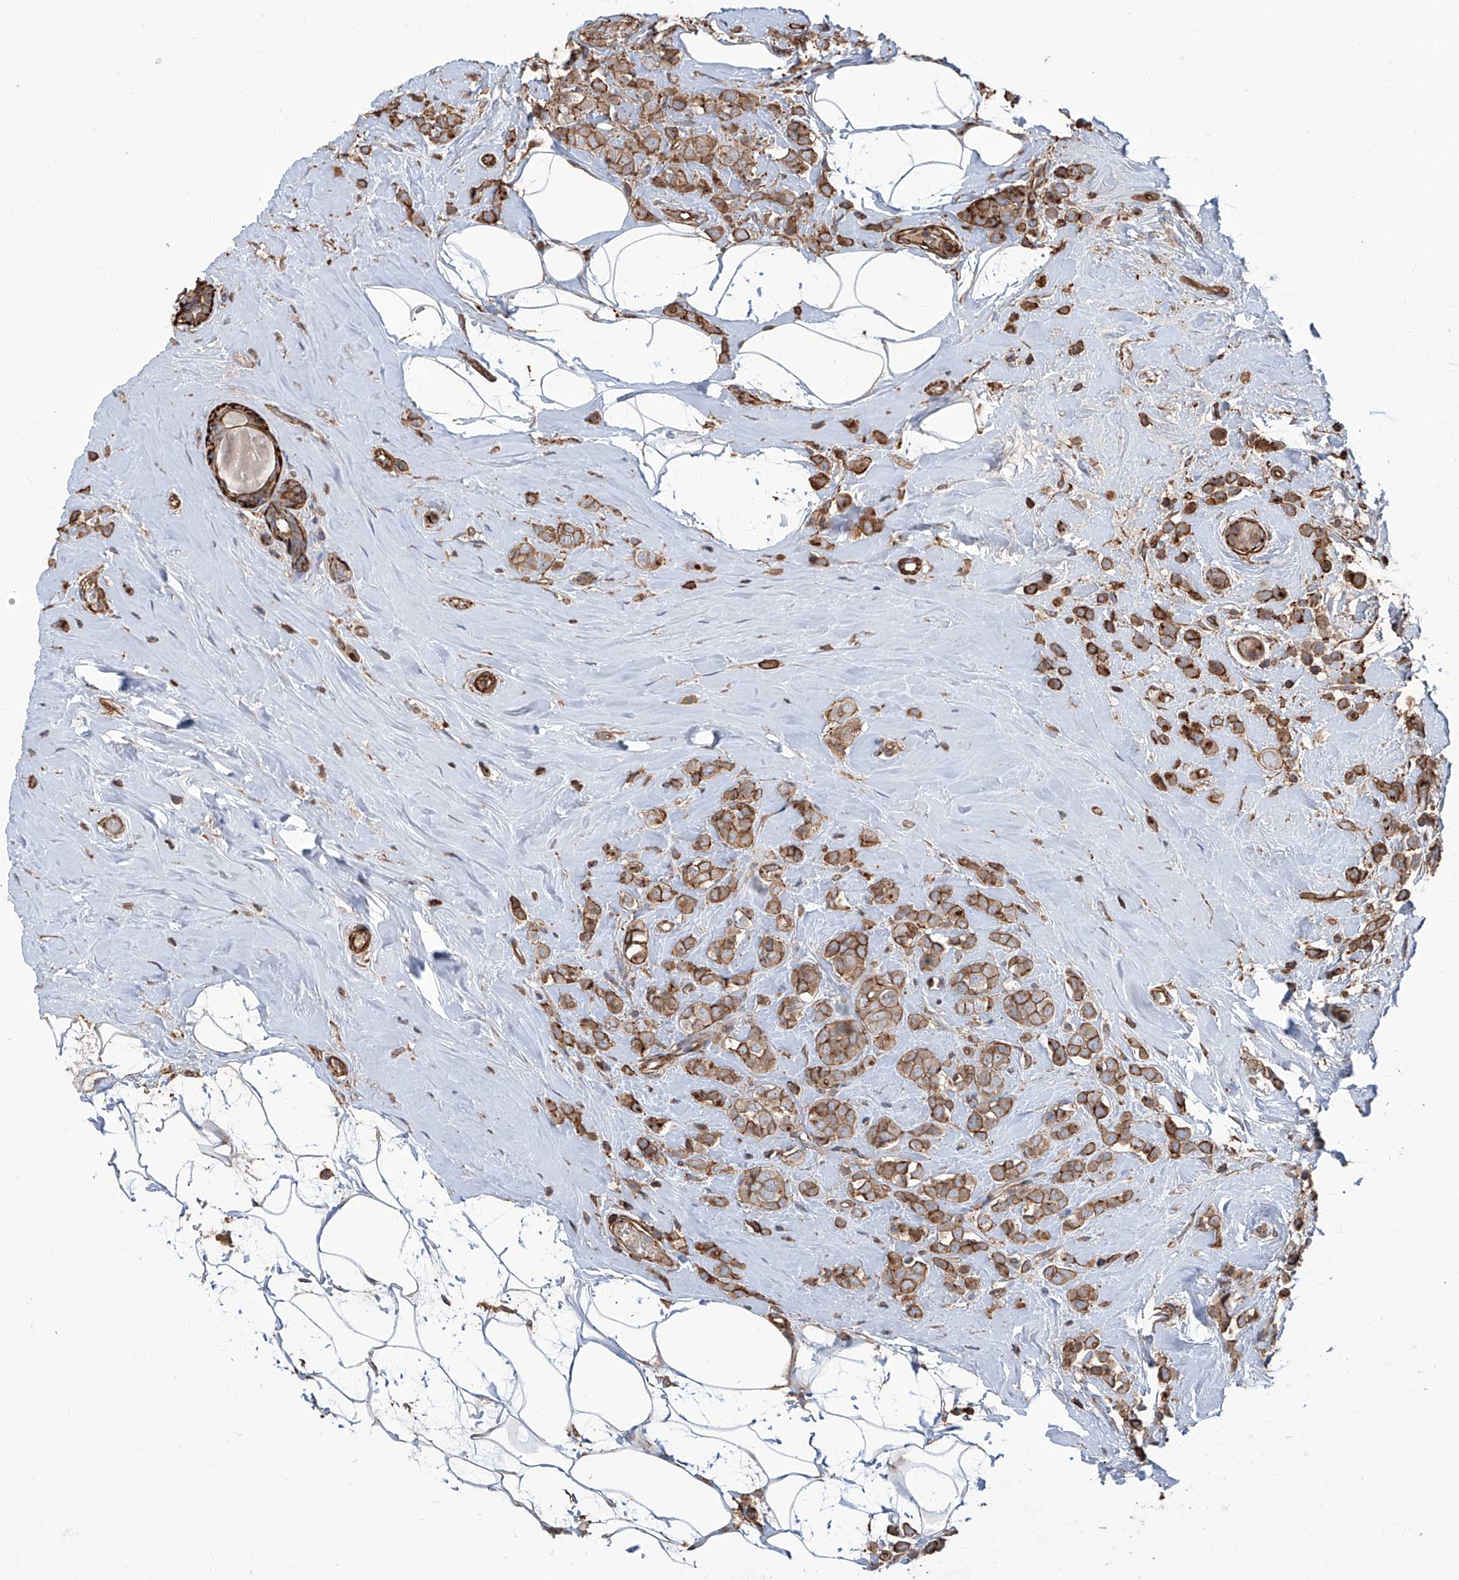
{"staining": {"intensity": "moderate", "quantity": ">75%", "location": "cytoplasmic/membranous"}, "tissue": "breast cancer", "cell_type": "Tumor cells", "image_type": "cancer", "snomed": [{"axis": "morphology", "description": "Lobular carcinoma"}, {"axis": "topography", "description": "Breast"}], "caption": "Breast cancer stained with IHC displays moderate cytoplasmic/membranous expression in about >75% of tumor cells. (brown staining indicates protein expression, while blue staining denotes nuclei).", "gene": "PIEZO2", "patient": {"sex": "female", "age": 47}}